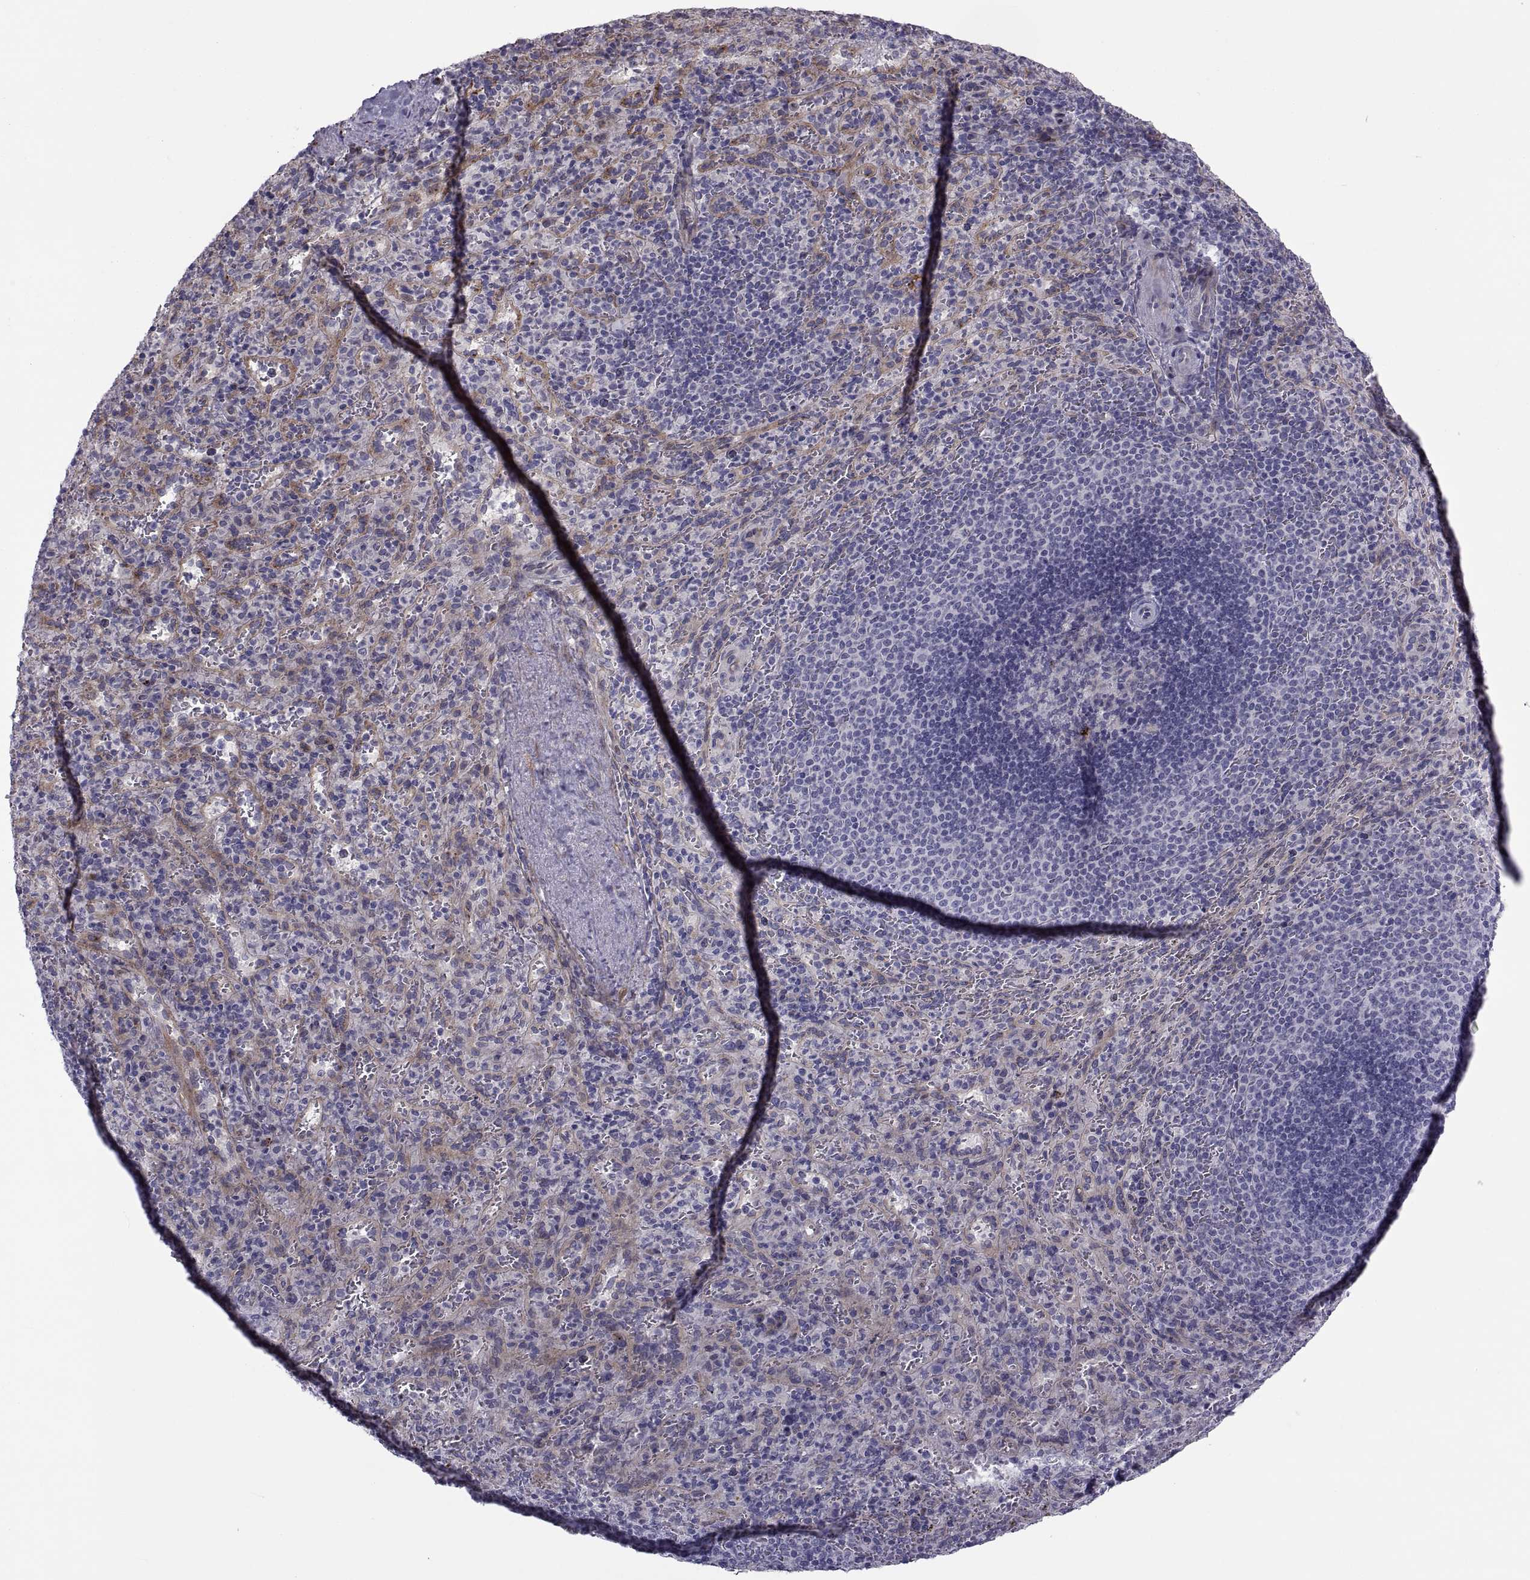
{"staining": {"intensity": "negative", "quantity": "none", "location": "none"}, "tissue": "spleen", "cell_type": "Cells in red pulp", "image_type": "normal", "snomed": [{"axis": "morphology", "description": "Normal tissue, NOS"}, {"axis": "topography", "description": "Spleen"}], "caption": "A high-resolution micrograph shows immunohistochemistry (IHC) staining of unremarkable spleen, which demonstrates no significant positivity in cells in red pulp.", "gene": "TMEM158", "patient": {"sex": "male", "age": 57}}